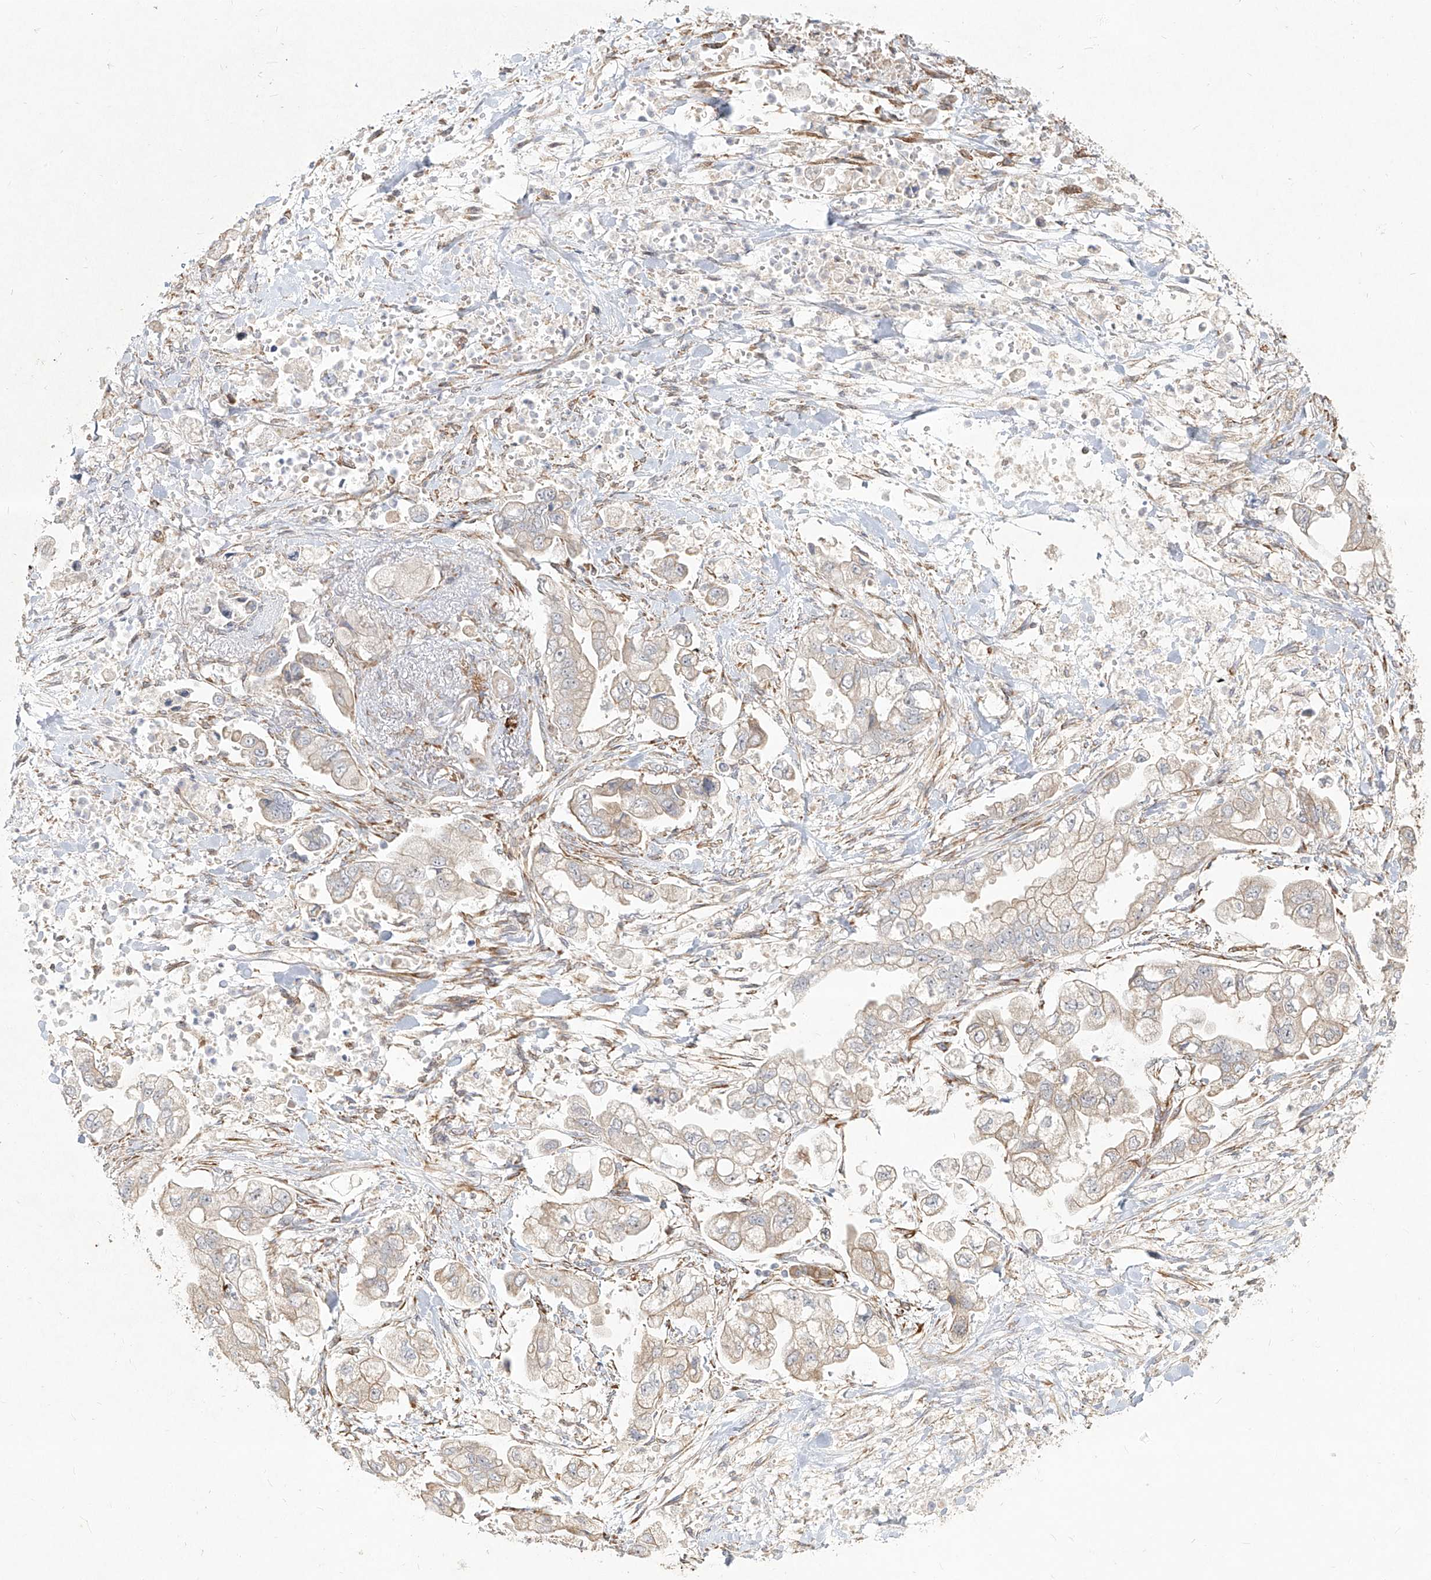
{"staining": {"intensity": "negative", "quantity": "none", "location": "none"}, "tissue": "stomach cancer", "cell_type": "Tumor cells", "image_type": "cancer", "snomed": [{"axis": "morphology", "description": "Normal tissue, NOS"}, {"axis": "morphology", "description": "Adenocarcinoma, NOS"}, {"axis": "topography", "description": "Stomach"}], "caption": "Stomach cancer stained for a protein using immunohistochemistry exhibits no positivity tumor cells.", "gene": "CD209", "patient": {"sex": "male", "age": 62}}